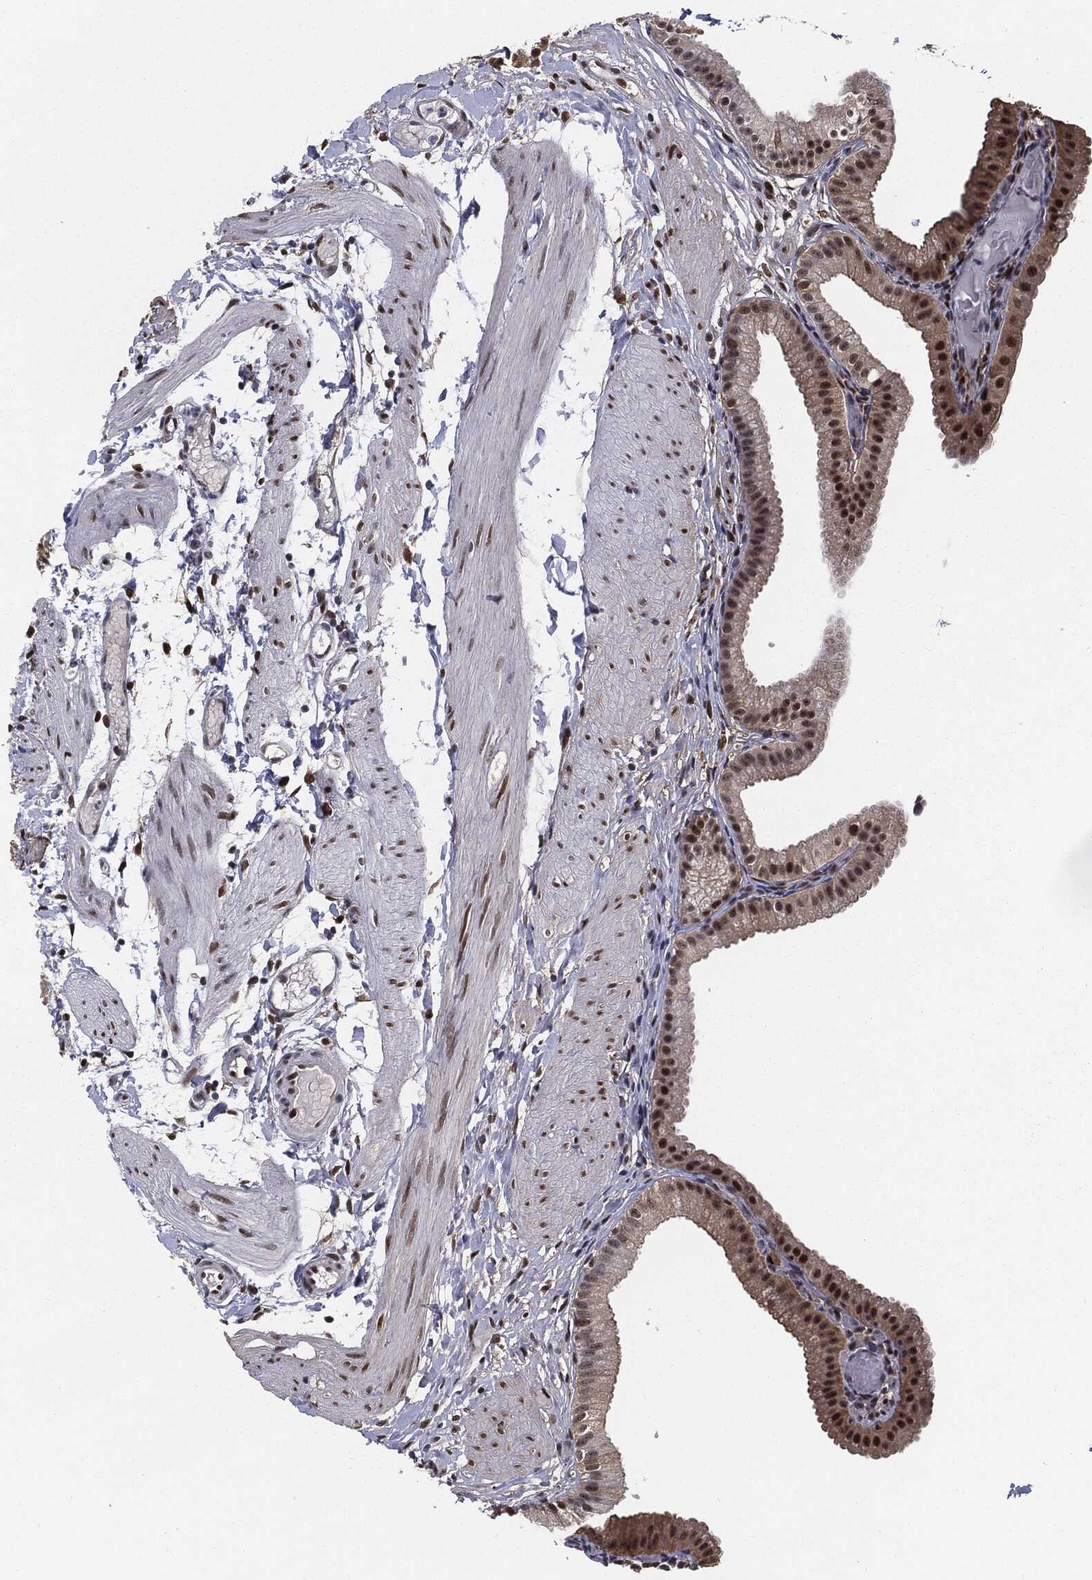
{"staining": {"intensity": "strong", "quantity": "25%-75%", "location": "nuclear"}, "tissue": "gallbladder", "cell_type": "Glandular cells", "image_type": "normal", "snomed": [{"axis": "morphology", "description": "Normal tissue, NOS"}, {"axis": "topography", "description": "Gallbladder"}, {"axis": "topography", "description": "Peripheral nerve tissue"}], "caption": "DAB (3,3'-diaminobenzidine) immunohistochemical staining of normal human gallbladder reveals strong nuclear protein expression in approximately 25%-75% of glandular cells. The protein of interest is stained brown, and the nuclei are stained in blue (DAB (3,3'-diaminobenzidine) IHC with brightfield microscopy, high magnification).", "gene": "JUN", "patient": {"sex": "female", "age": 45}}